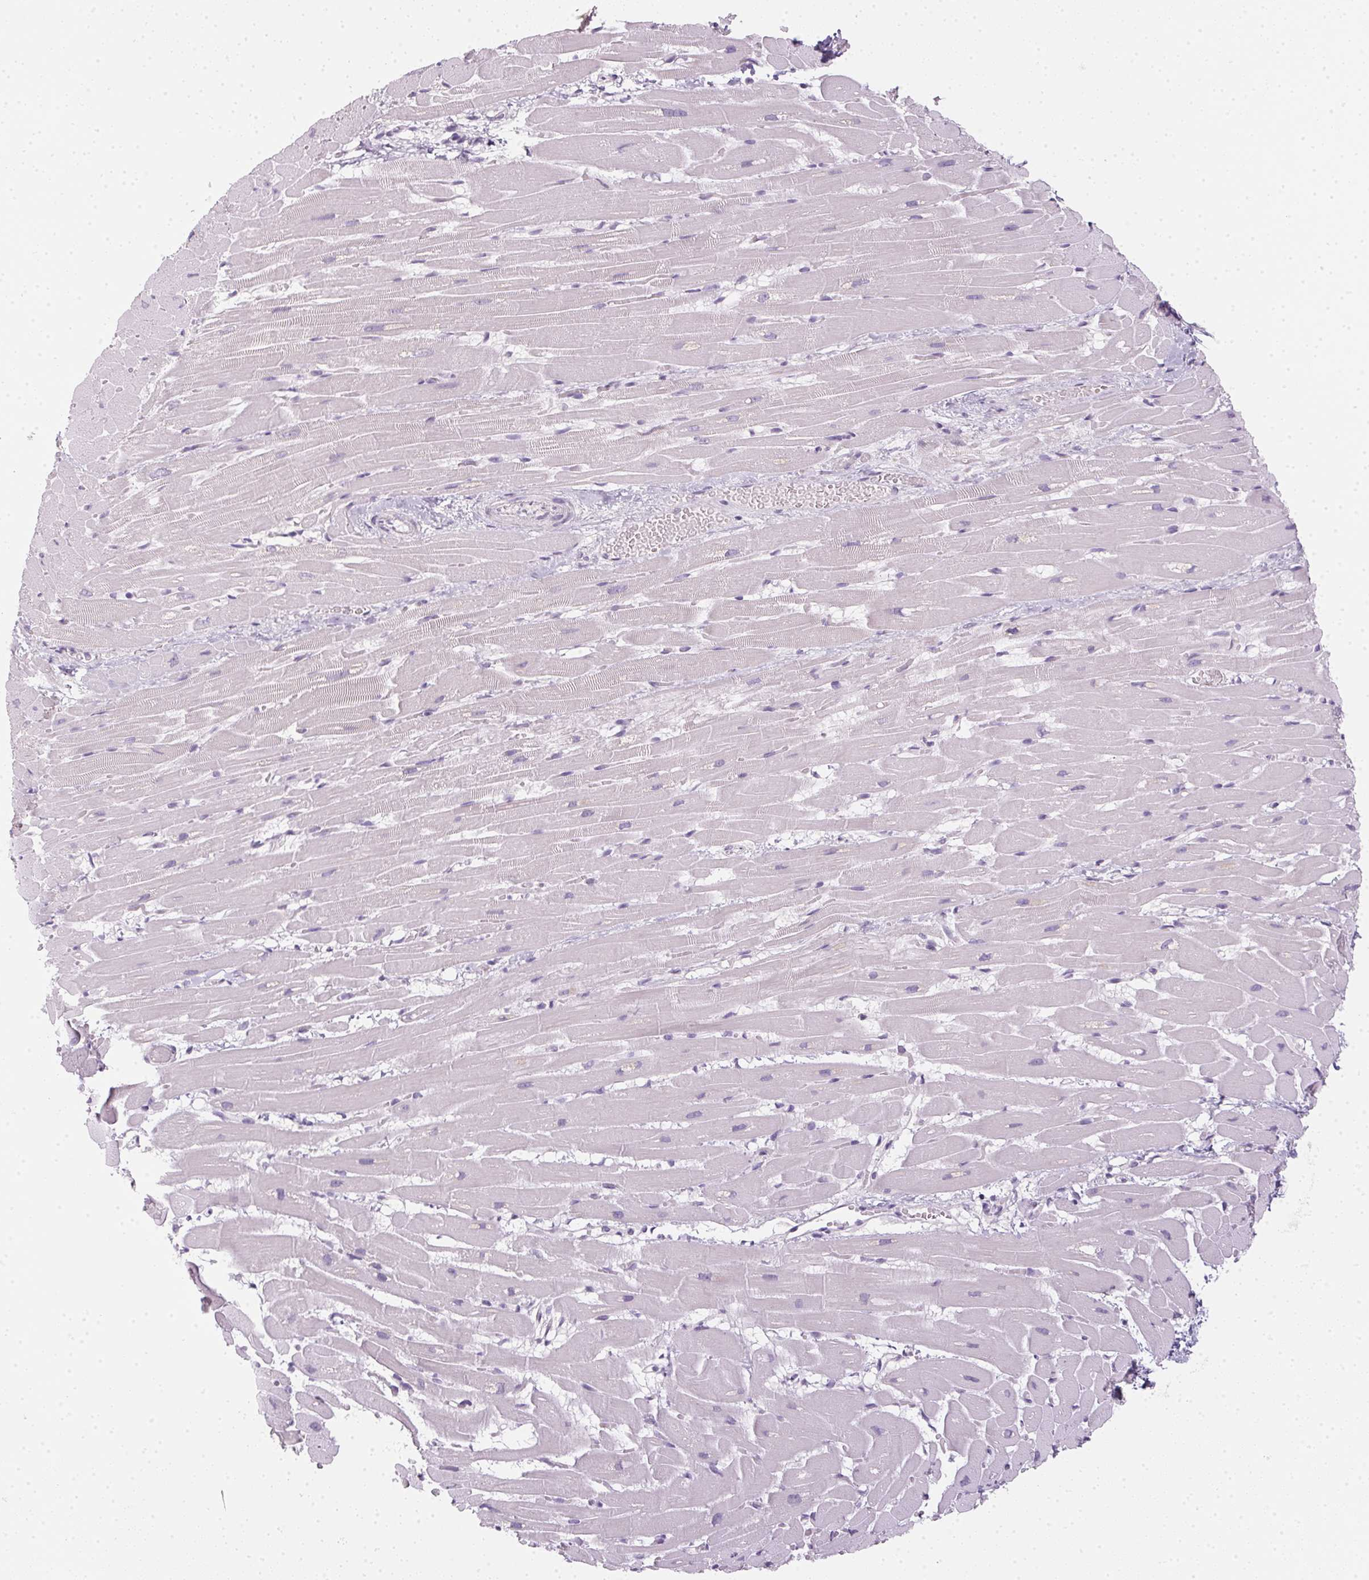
{"staining": {"intensity": "negative", "quantity": "none", "location": "none"}, "tissue": "heart muscle", "cell_type": "Cardiomyocytes", "image_type": "normal", "snomed": [{"axis": "morphology", "description": "Normal tissue, NOS"}, {"axis": "topography", "description": "Heart"}], "caption": "Image shows no significant protein expression in cardiomyocytes of unremarkable heart muscle. (Immunohistochemistry (ihc), brightfield microscopy, high magnification).", "gene": "TMEM72", "patient": {"sex": "male", "age": 37}}